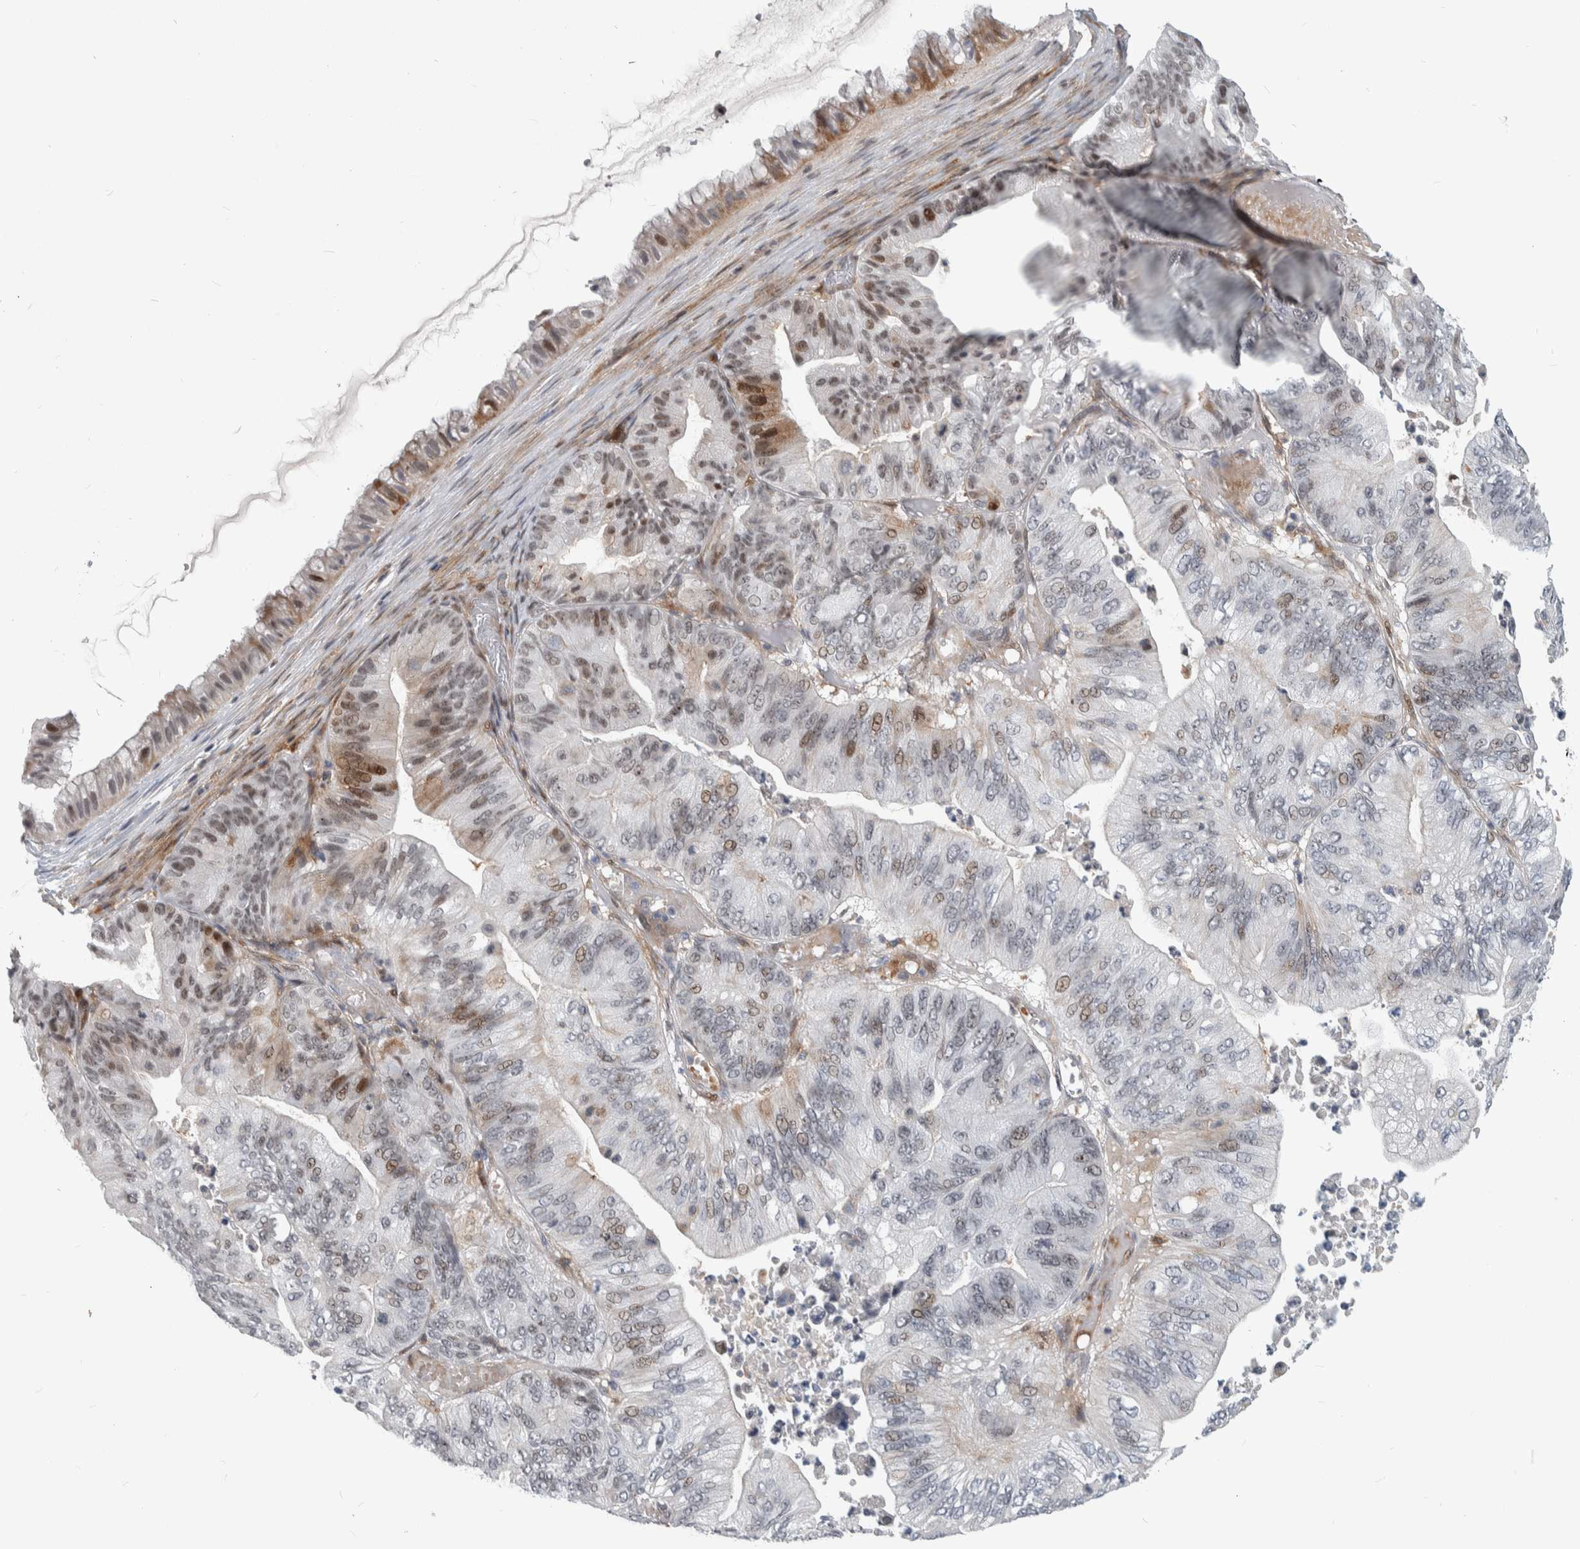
{"staining": {"intensity": "moderate", "quantity": "<25%", "location": "cytoplasmic/membranous,nuclear"}, "tissue": "ovarian cancer", "cell_type": "Tumor cells", "image_type": "cancer", "snomed": [{"axis": "morphology", "description": "Cystadenocarcinoma, mucinous, NOS"}, {"axis": "topography", "description": "Ovary"}], "caption": "Moderate cytoplasmic/membranous and nuclear protein staining is seen in about <25% of tumor cells in ovarian cancer.", "gene": "MSL1", "patient": {"sex": "female", "age": 61}}